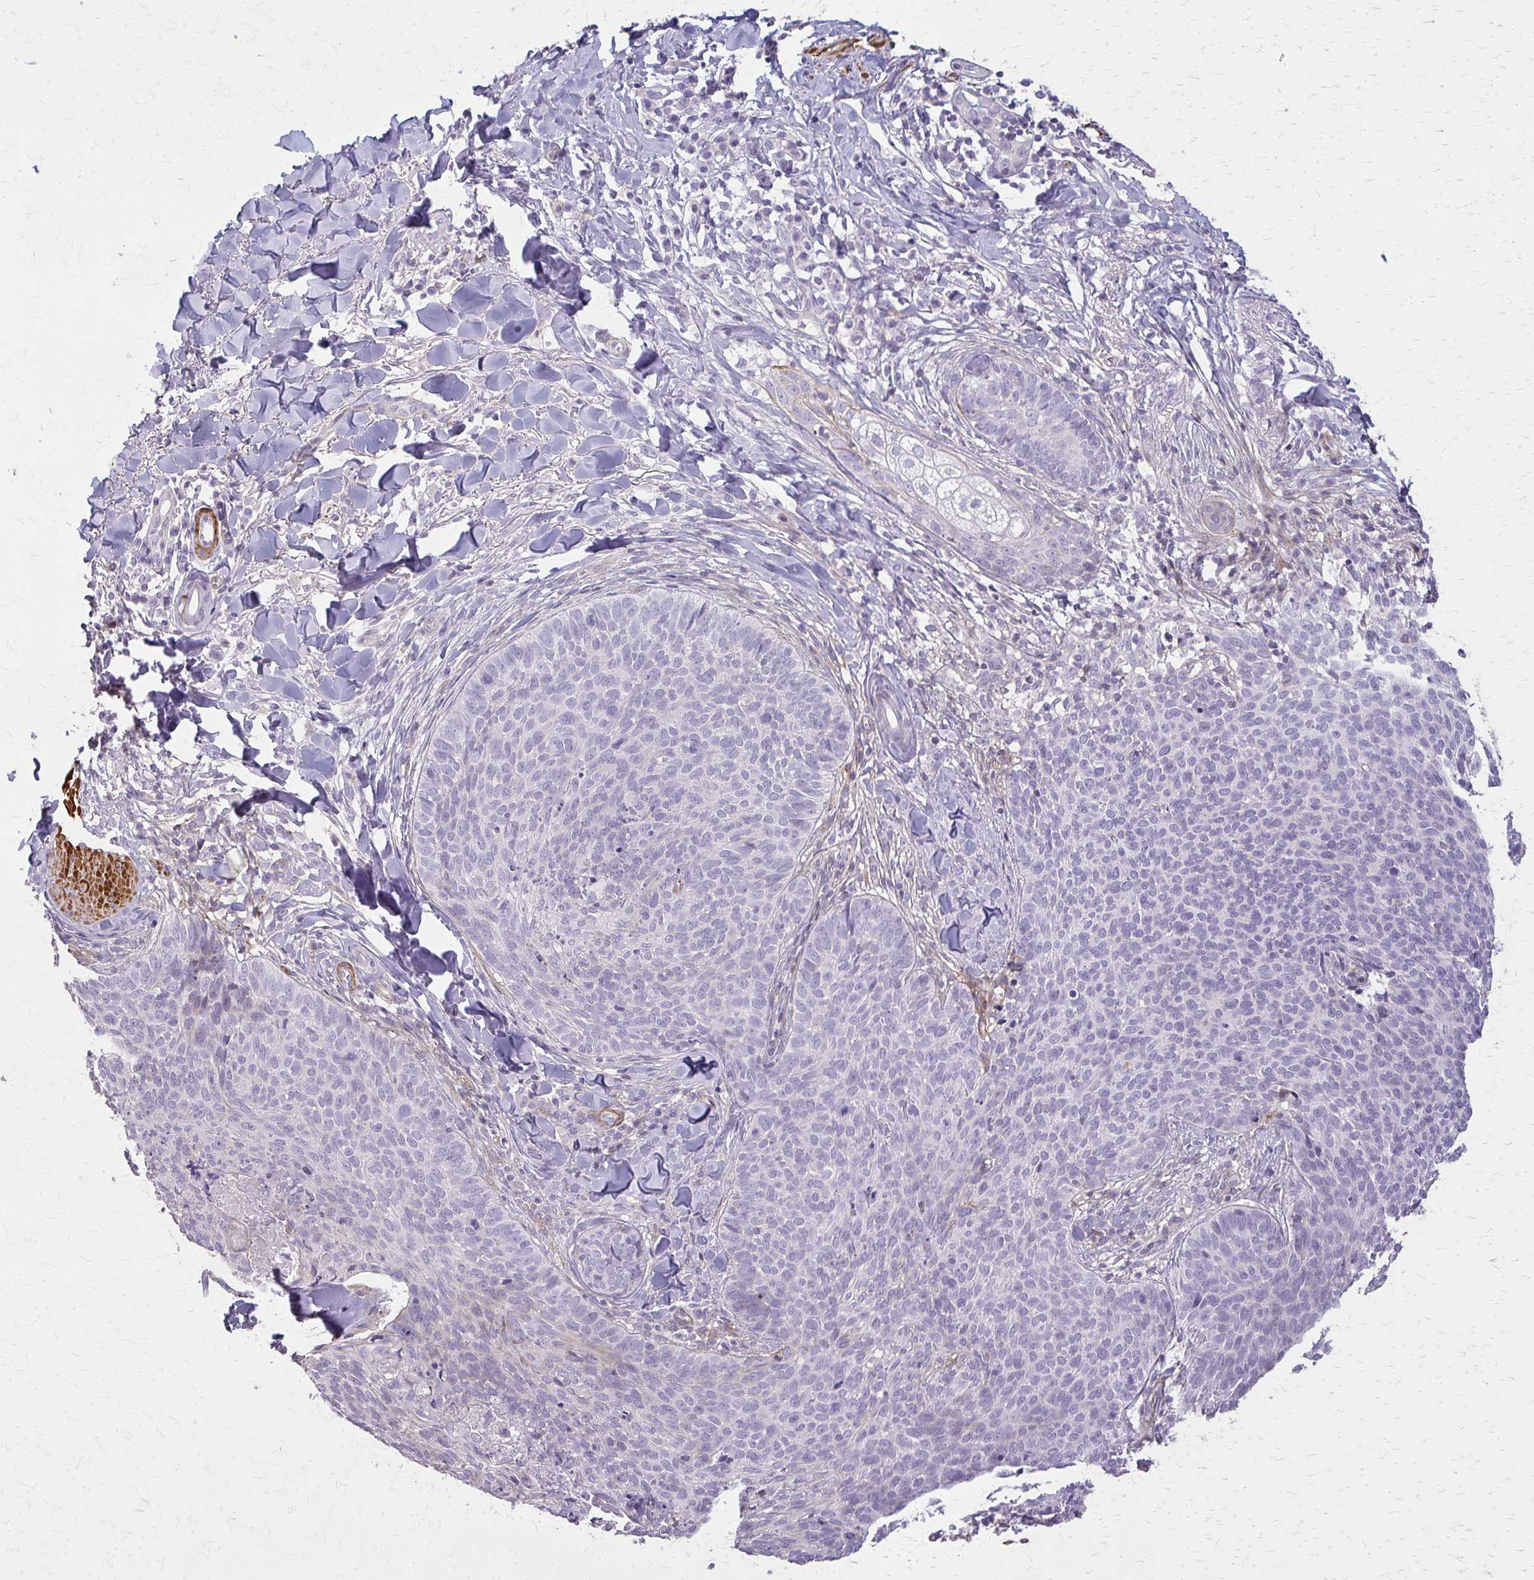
{"staining": {"intensity": "negative", "quantity": "none", "location": "none"}, "tissue": "skin cancer", "cell_type": "Tumor cells", "image_type": "cancer", "snomed": [{"axis": "morphology", "description": "Basal cell carcinoma"}, {"axis": "topography", "description": "Skin"}, {"axis": "topography", "description": "Skin of face"}], "caption": "This is an immunohistochemistry (IHC) histopathology image of basal cell carcinoma (skin). There is no staining in tumor cells.", "gene": "TENM4", "patient": {"sex": "male", "age": 56}}